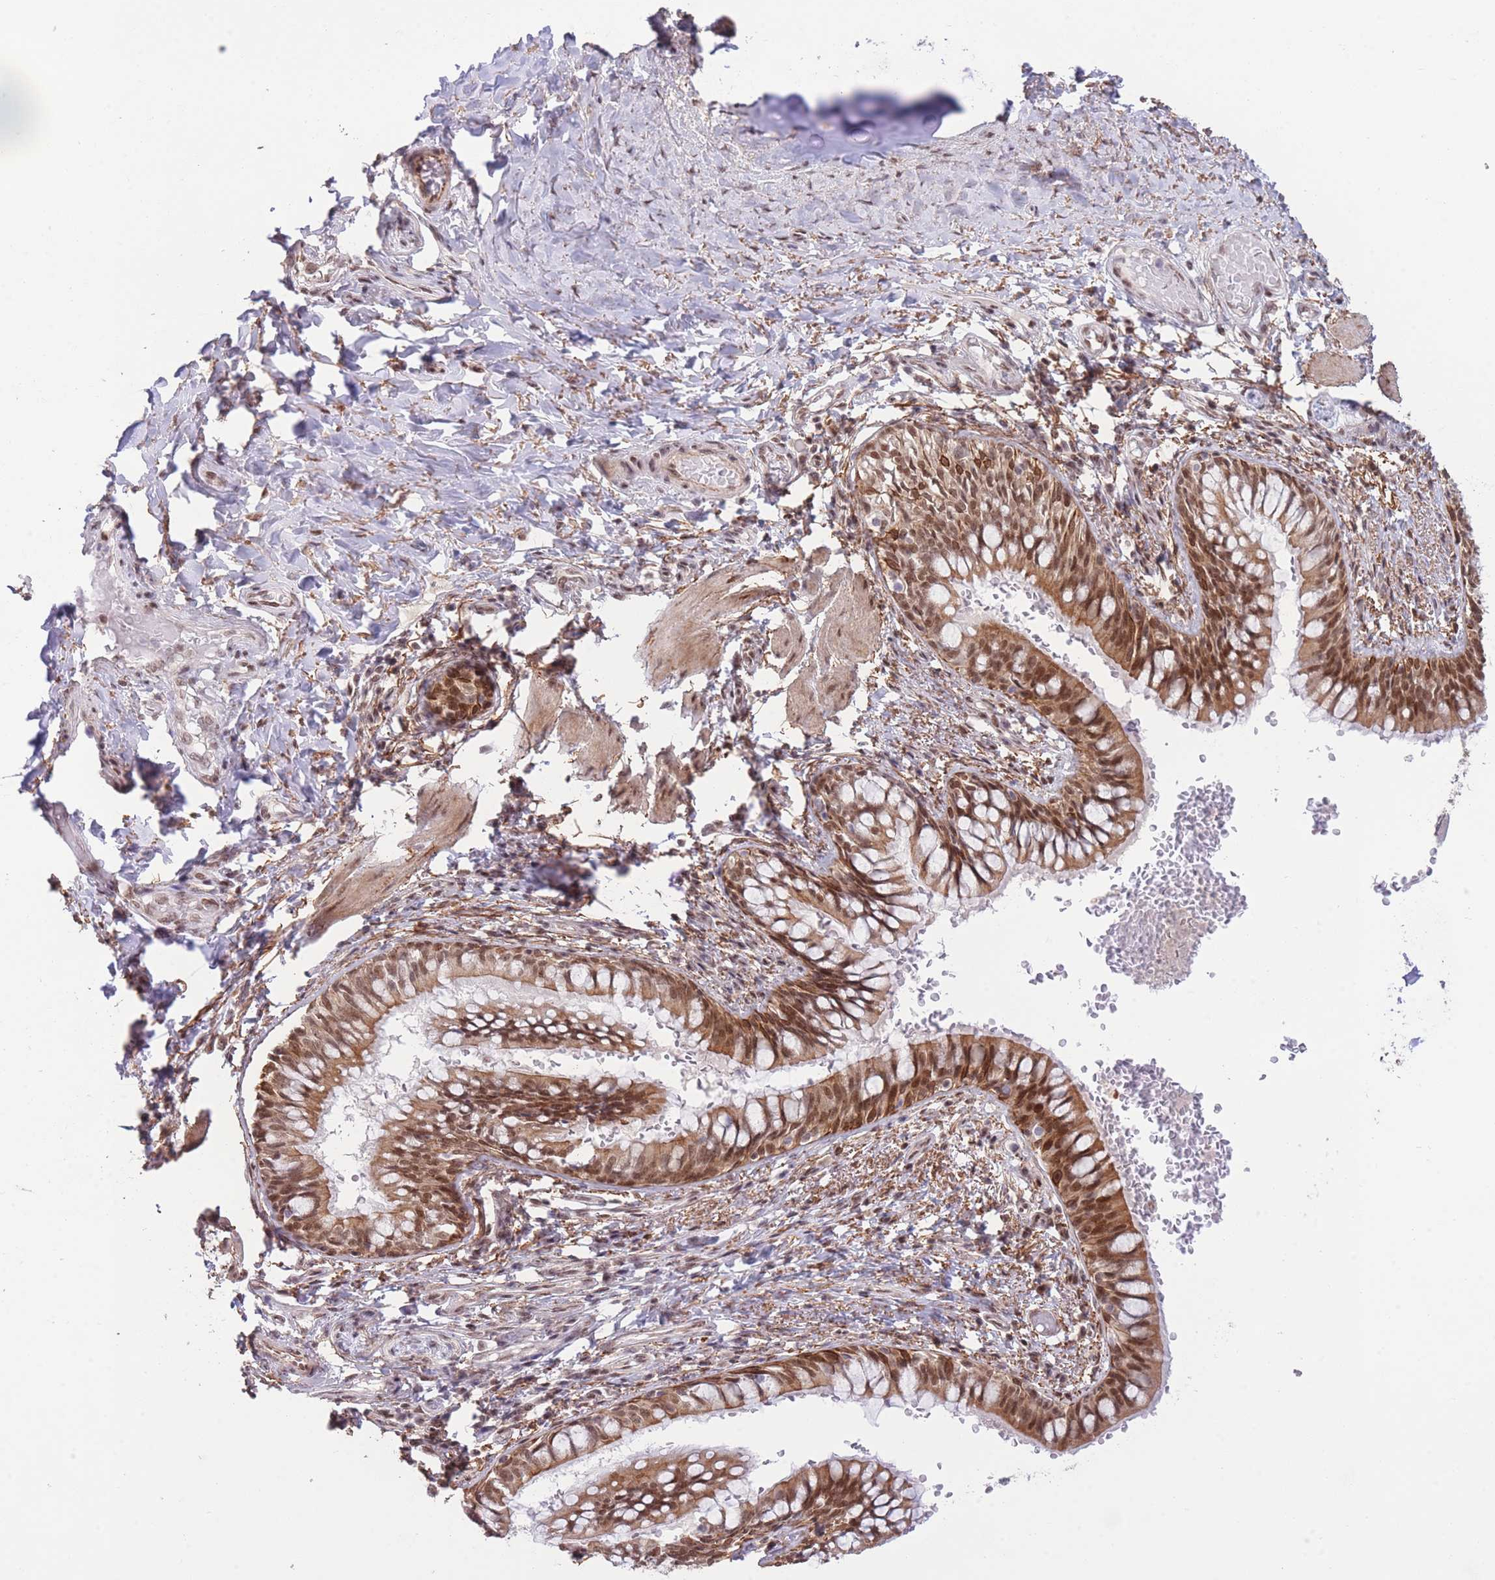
{"staining": {"intensity": "moderate", "quantity": ">75%", "location": "cytoplasmic/membranous,nuclear"}, "tissue": "bronchus", "cell_type": "Respiratory epithelial cells", "image_type": "normal", "snomed": [{"axis": "morphology", "description": "Normal tissue, NOS"}, {"axis": "topography", "description": "Cartilage tissue"}, {"axis": "topography", "description": "Bronchus"}], "caption": "Protein expression analysis of unremarkable human bronchus reveals moderate cytoplasmic/membranous,nuclear staining in approximately >75% of respiratory epithelial cells. (DAB IHC, brown staining for protein, blue staining for nuclei).", "gene": "CARD8", "patient": {"sex": "female", "age": 36}}